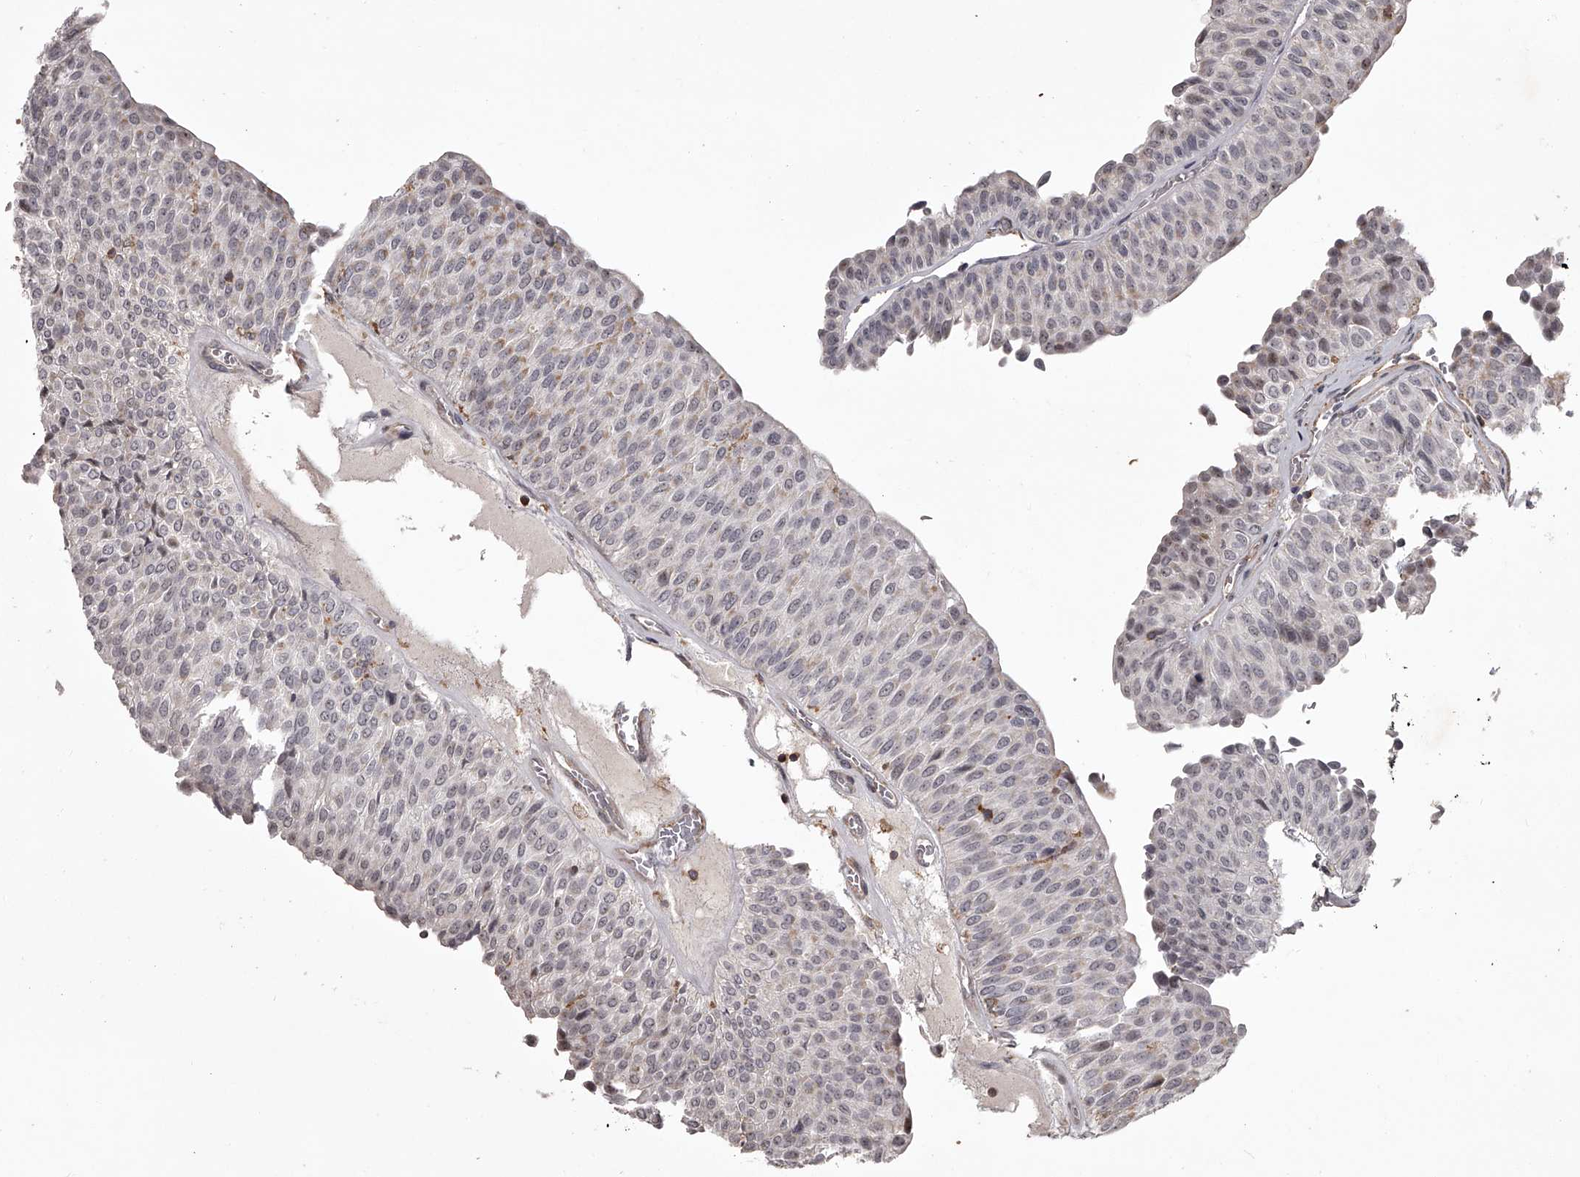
{"staining": {"intensity": "weak", "quantity": "<25%", "location": "cytoplasmic/membranous"}, "tissue": "urothelial cancer", "cell_type": "Tumor cells", "image_type": "cancer", "snomed": [{"axis": "morphology", "description": "Urothelial carcinoma, Low grade"}, {"axis": "topography", "description": "Urinary bladder"}], "caption": "DAB immunohistochemical staining of low-grade urothelial carcinoma displays no significant staining in tumor cells. Nuclei are stained in blue.", "gene": "RRP36", "patient": {"sex": "male", "age": 78}}